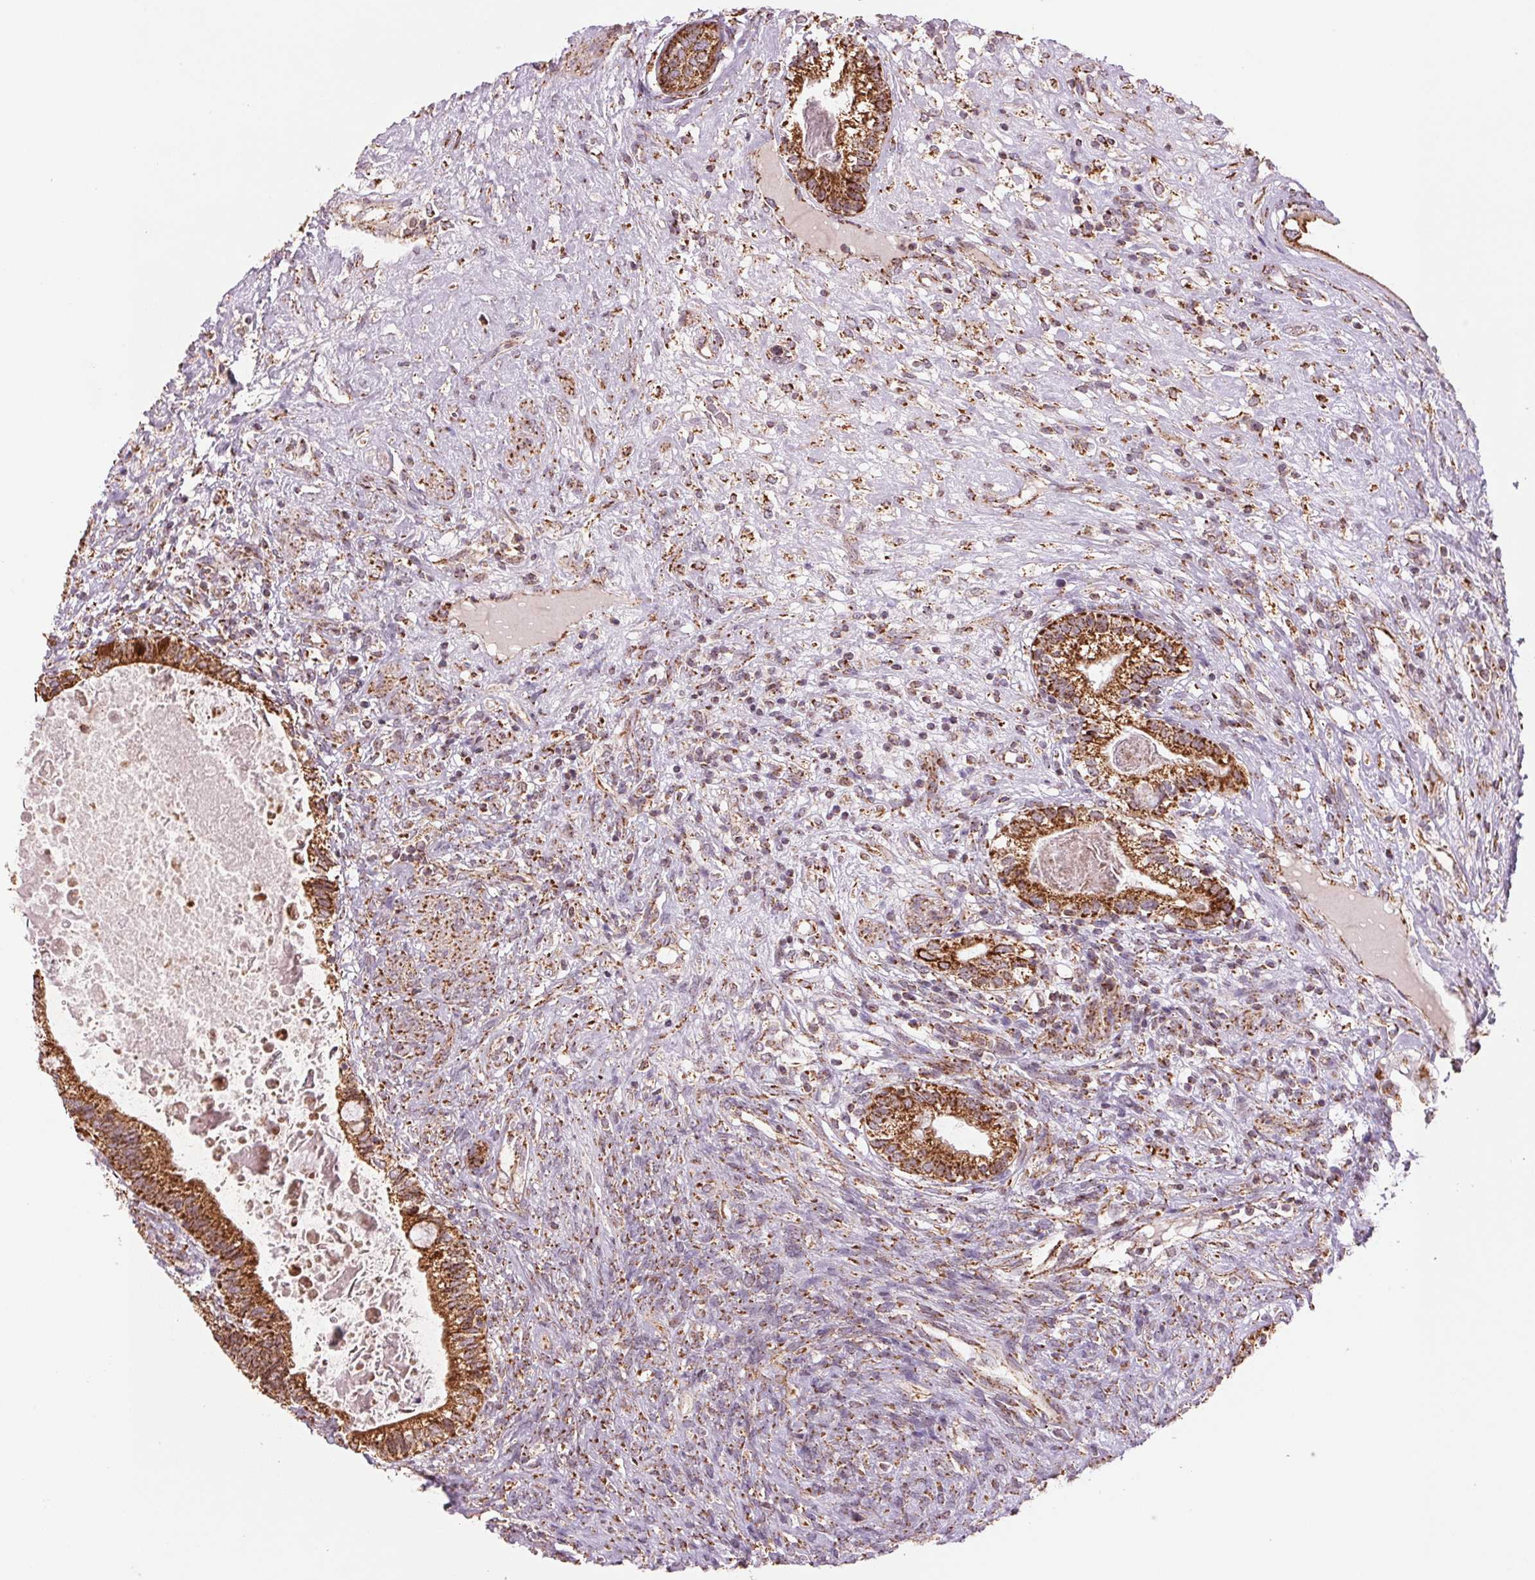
{"staining": {"intensity": "strong", "quantity": ">75%", "location": "cytoplasmic/membranous"}, "tissue": "testis cancer", "cell_type": "Tumor cells", "image_type": "cancer", "snomed": [{"axis": "morphology", "description": "Seminoma, NOS"}, {"axis": "morphology", "description": "Carcinoma, Embryonal, NOS"}, {"axis": "topography", "description": "Testis"}], "caption": "A high amount of strong cytoplasmic/membranous expression is present in approximately >75% of tumor cells in testis cancer tissue.", "gene": "MATCAP1", "patient": {"sex": "male", "age": 41}}